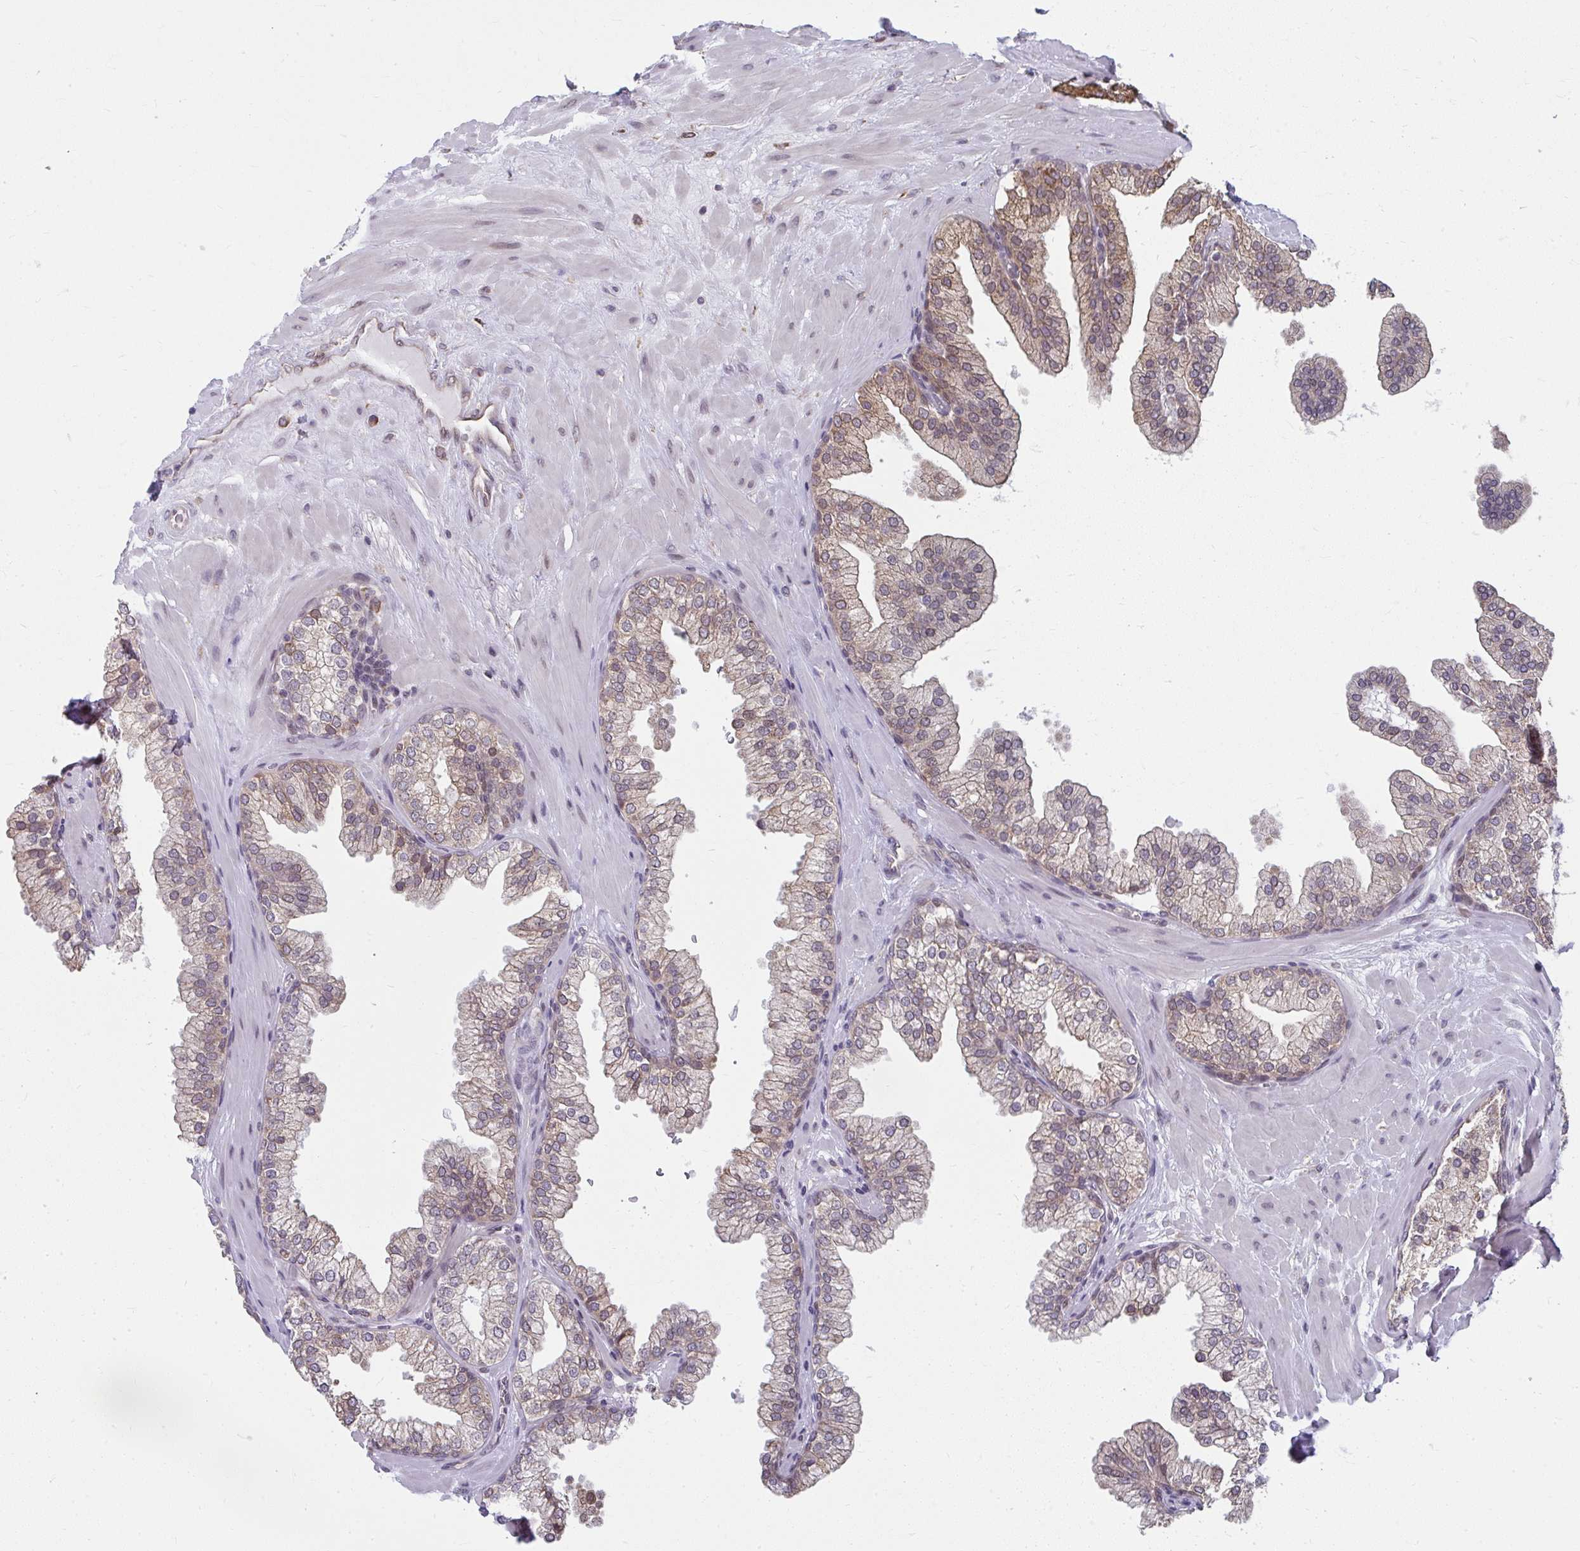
{"staining": {"intensity": "moderate", "quantity": "25%-75%", "location": "cytoplasmic/membranous,nuclear"}, "tissue": "prostate", "cell_type": "Glandular cells", "image_type": "normal", "snomed": [{"axis": "morphology", "description": "Normal tissue, NOS"}, {"axis": "topography", "description": "Prostate"}, {"axis": "topography", "description": "Peripheral nerve tissue"}], "caption": "Brown immunohistochemical staining in unremarkable prostate demonstrates moderate cytoplasmic/membranous,nuclear positivity in about 25%-75% of glandular cells. The staining is performed using DAB brown chromogen to label protein expression. The nuclei are counter-stained blue using hematoxylin.", "gene": "NMNAT1", "patient": {"sex": "male", "age": 61}}